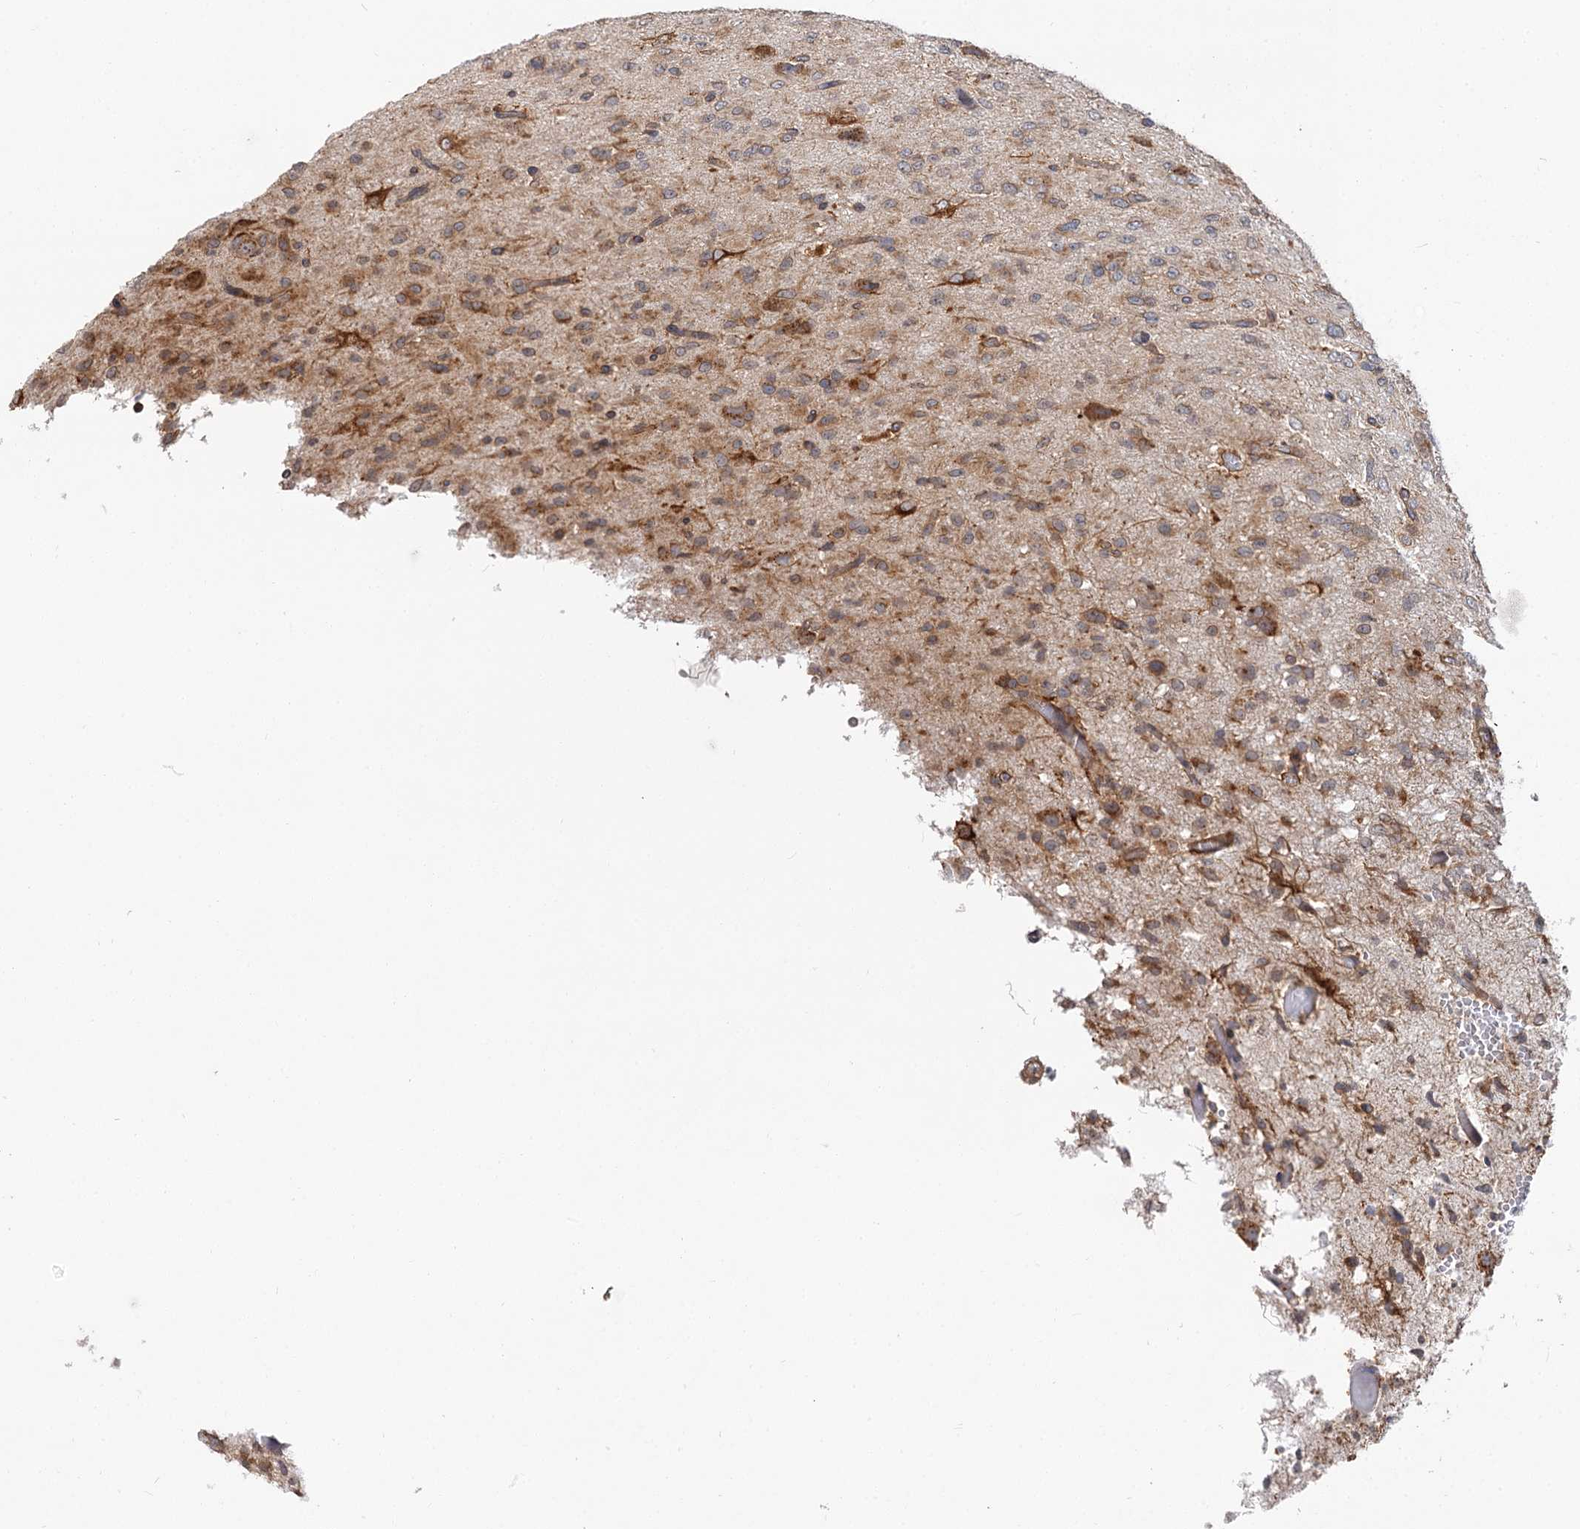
{"staining": {"intensity": "moderate", "quantity": ">75%", "location": "cytoplasmic/membranous"}, "tissue": "glioma", "cell_type": "Tumor cells", "image_type": "cancer", "snomed": [{"axis": "morphology", "description": "Glioma, malignant, High grade"}, {"axis": "topography", "description": "Brain"}], "caption": "High-grade glioma (malignant) stained for a protein exhibits moderate cytoplasmic/membranous positivity in tumor cells.", "gene": "PPIP5K2", "patient": {"sex": "female", "age": 59}}